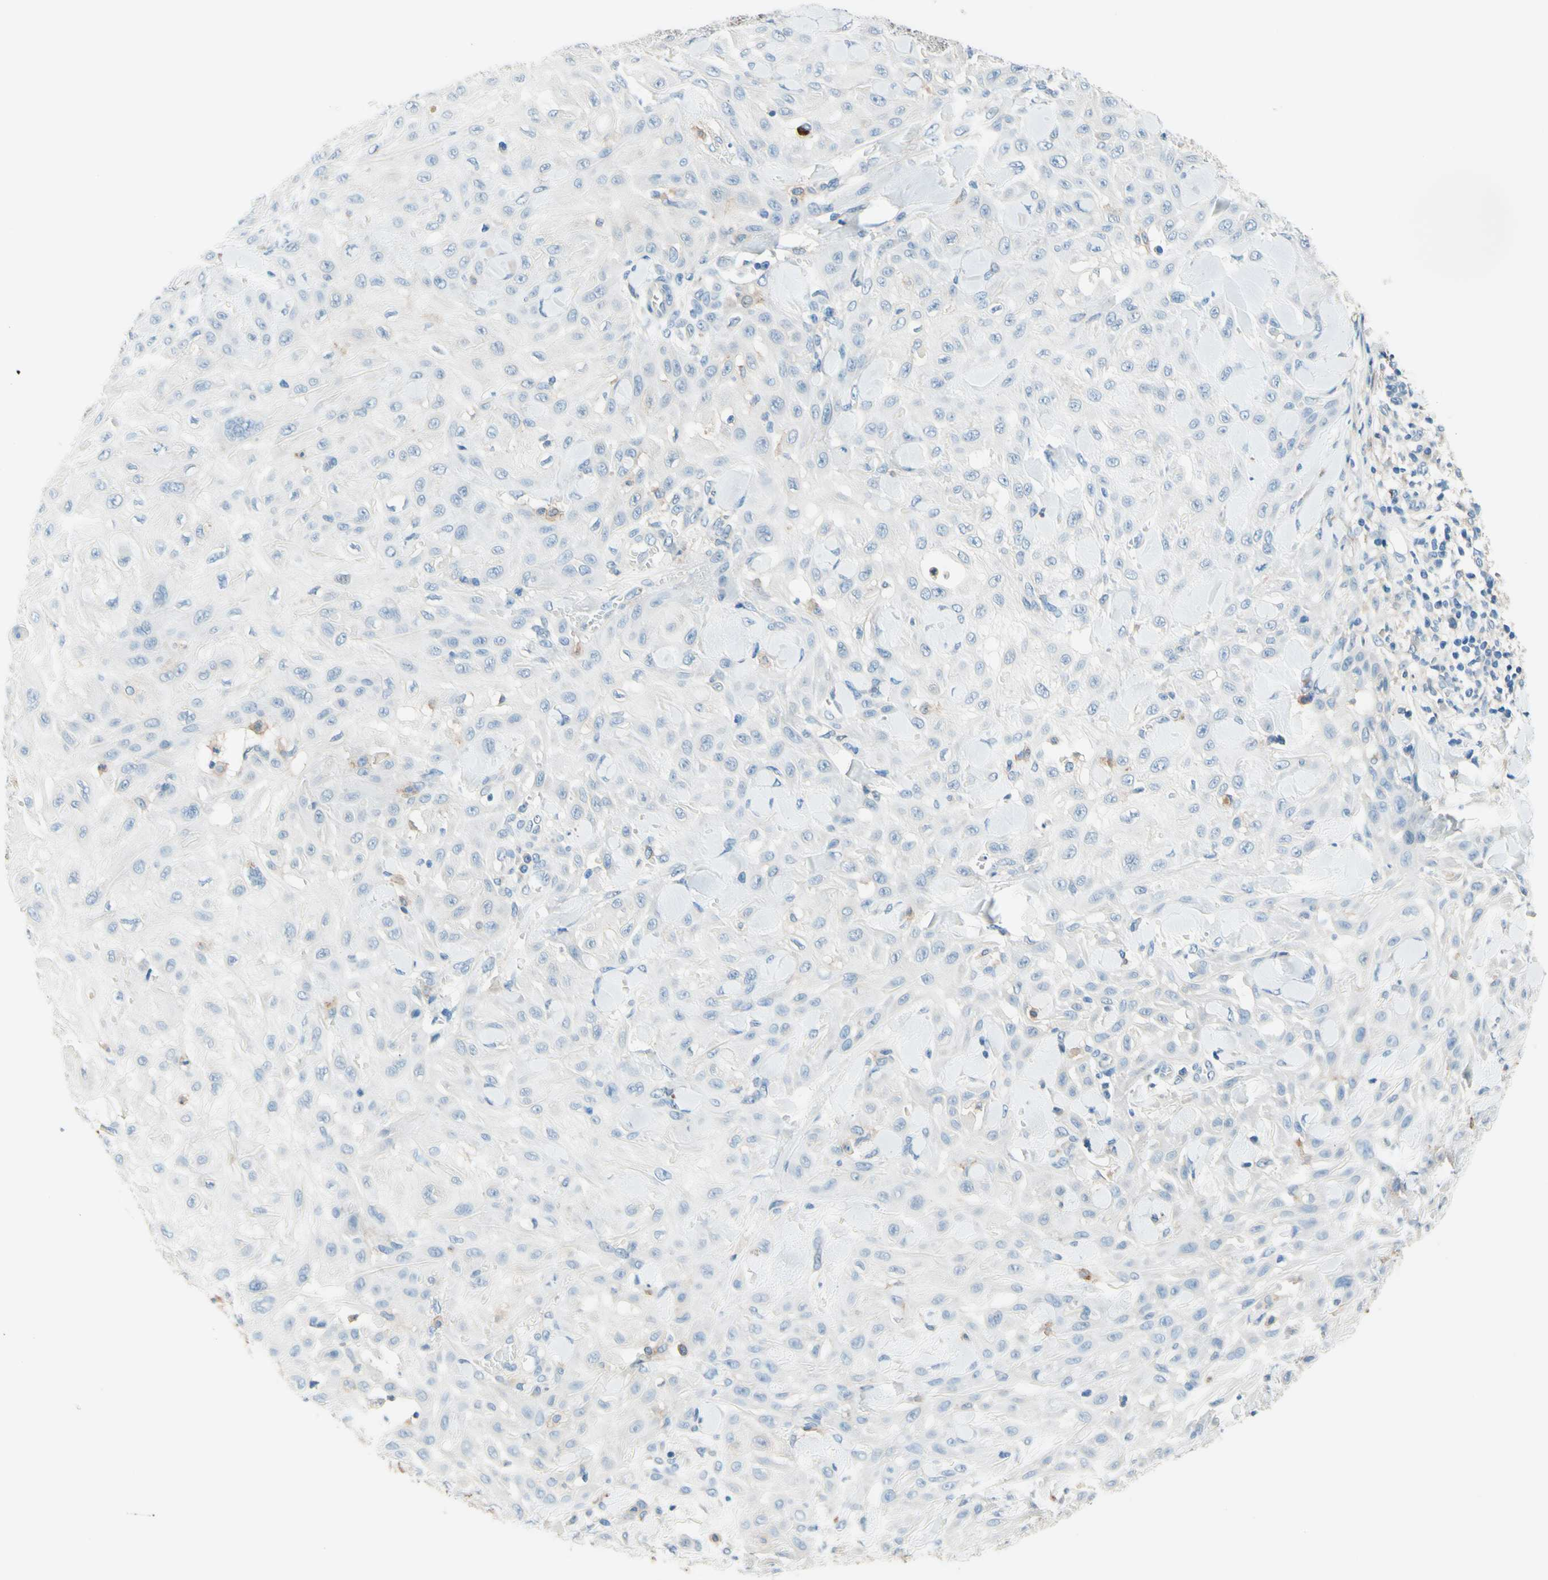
{"staining": {"intensity": "weak", "quantity": "<25%", "location": "cytoplasmic/membranous"}, "tissue": "skin cancer", "cell_type": "Tumor cells", "image_type": "cancer", "snomed": [{"axis": "morphology", "description": "Squamous cell carcinoma, NOS"}, {"axis": "topography", "description": "Skin"}], "caption": "A high-resolution image shows immunohistochemistry (IHC) staining of skin squamous cell carcinoma, which reveals no significant staining in tumor cells.", "gene": "SIGLEC9", "patient": {"sex": "male", "age": 24}}